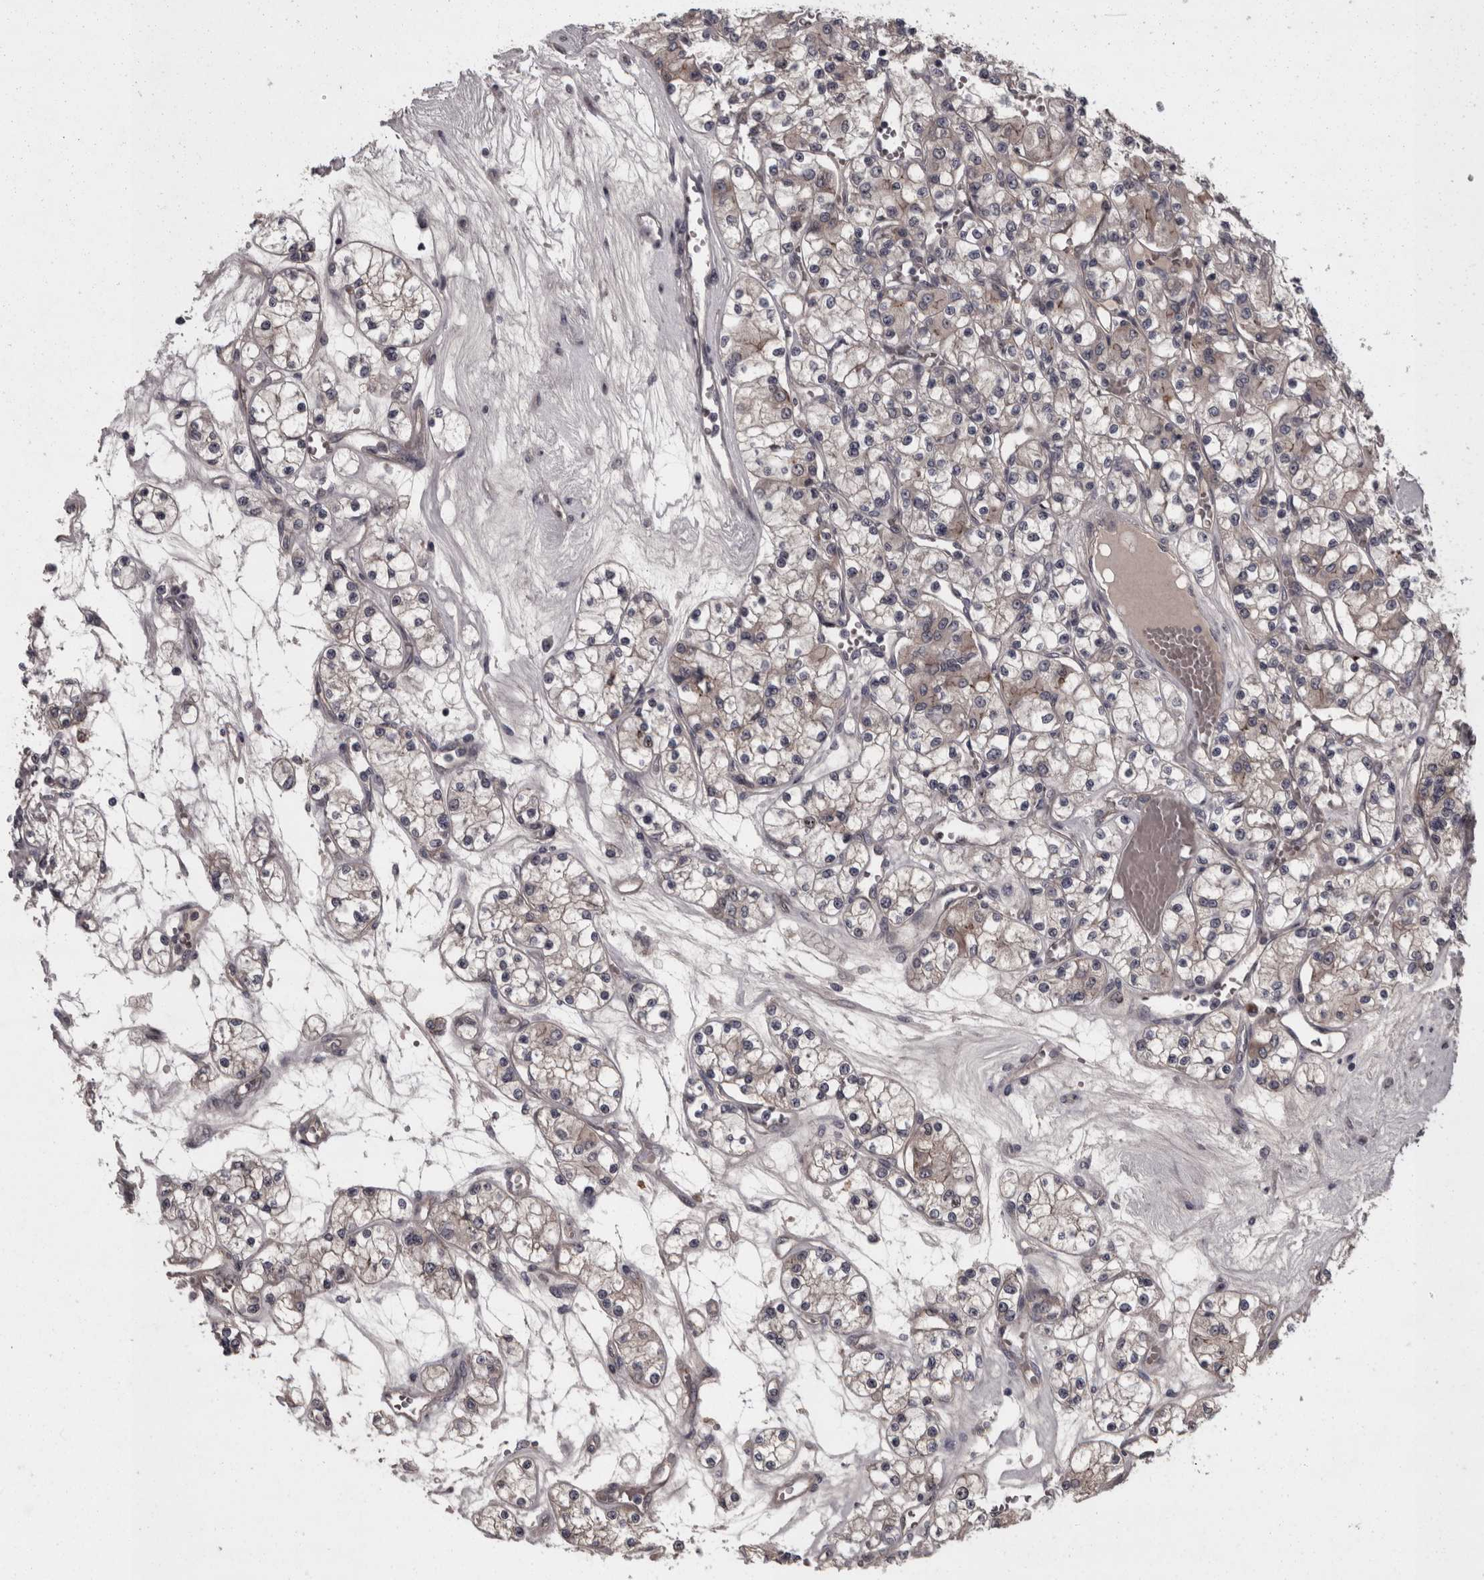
{"staining": {"intensity": "weak", "quantity": "<25%", "location": "cytoplasmic/membranous"}, "tissue": "renal cancer", "cell_type": "Tumor cells", "image_type": "cancer", "snomed": [{"axis": "morphology", "description": "Adenocarcinoma, NOS"}, {"axis": "topography", "description": "Kidney"}], "caption": "Protein analysis of adenocarcinoma (renal) exhibits no significant staining in tumor cells.", "gene": "PCDH17", "patient": {"sex": "female", "age": 59}}